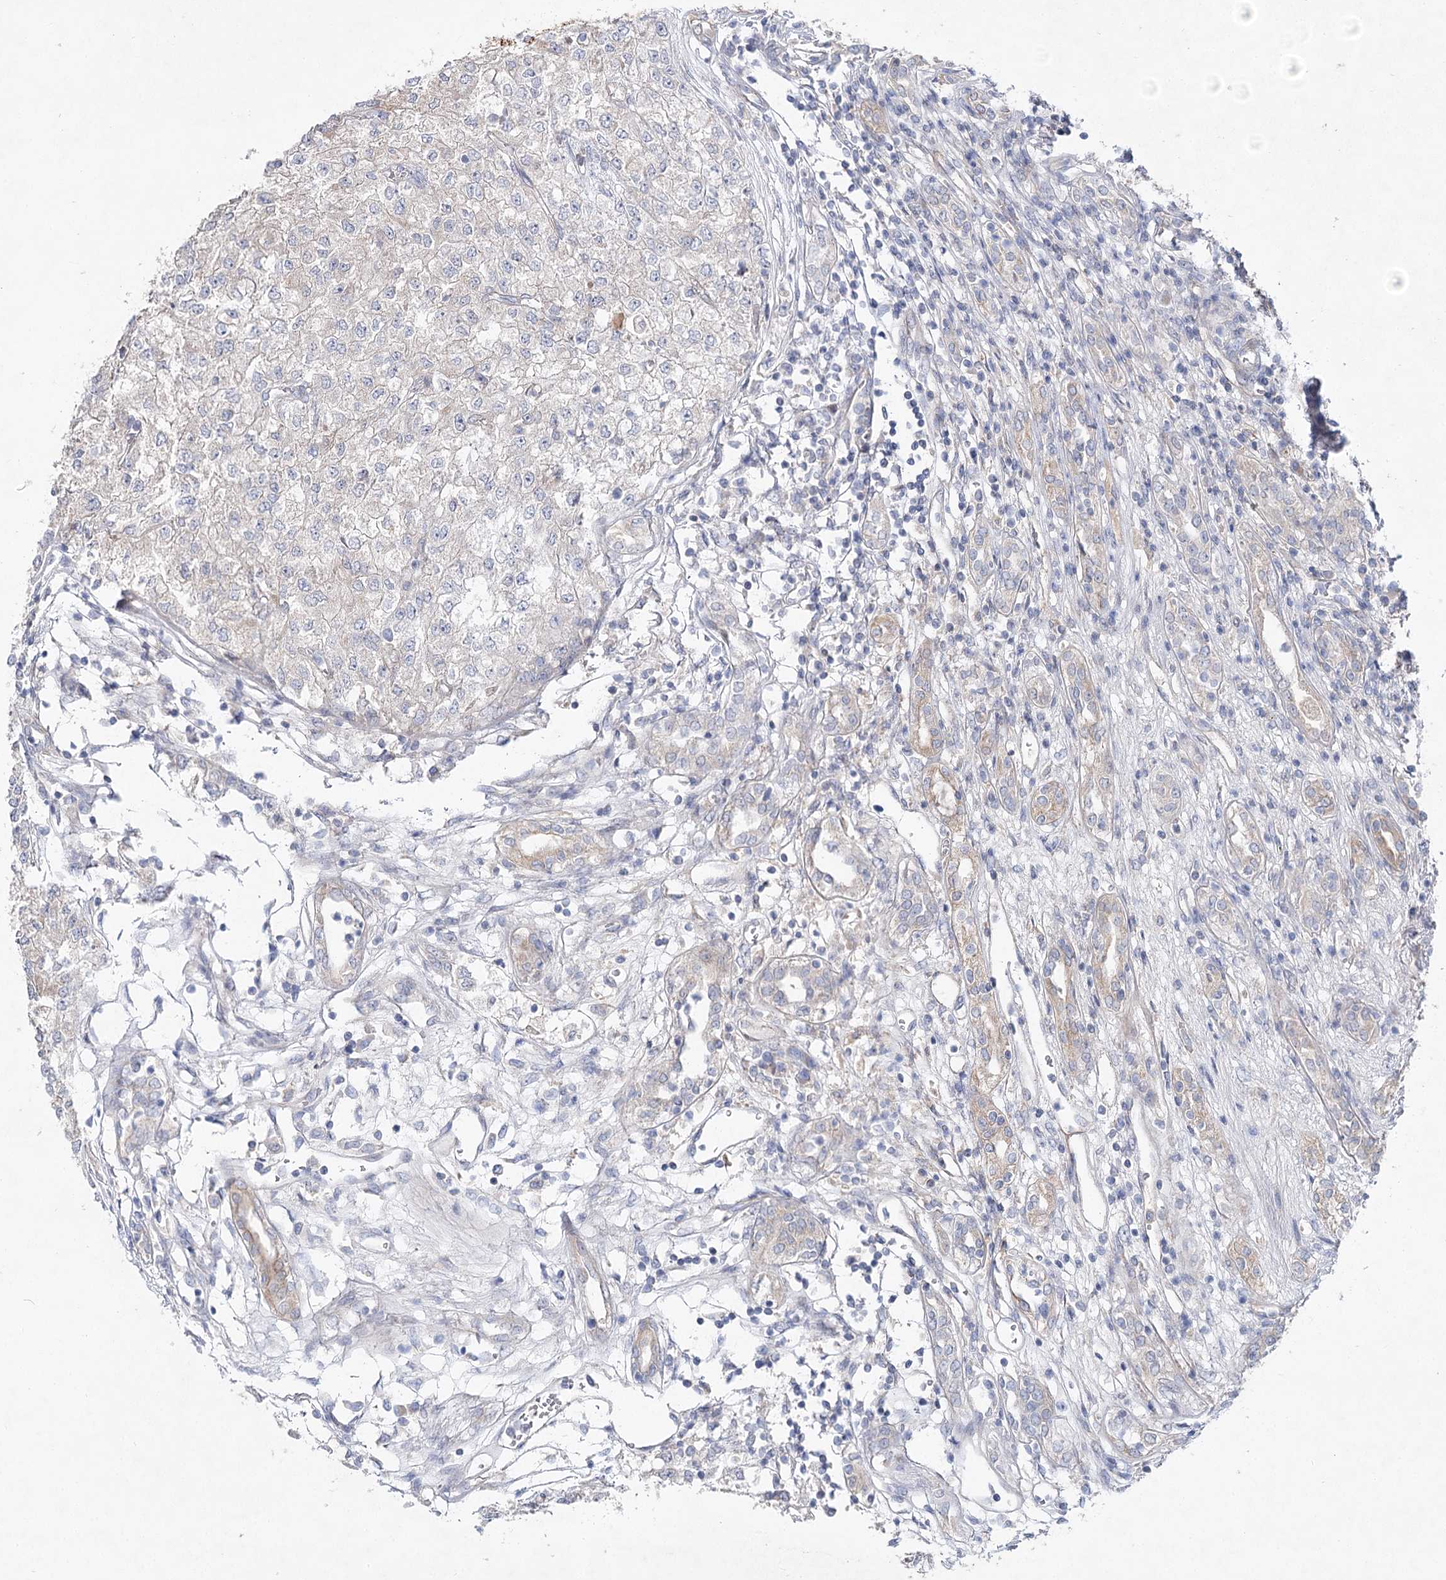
{"staining": {"intensity": "negative", "quantity": "none", "location": "none"}, "tissue": "renal cancer", "cell_type": "Tumor cells", "image_type": "cancer", "snomed": [{"axis": "morphology", "description": "Adenocarcinoma, NOS"}, {"axis": "topography", "description": "Kidney"}], "caption": "Tumor cells show no significant positivity in renal cancer (adenocarcinoma).", "gene": "LRRC14B", "patient": {"sex": "female", "age": 54}}